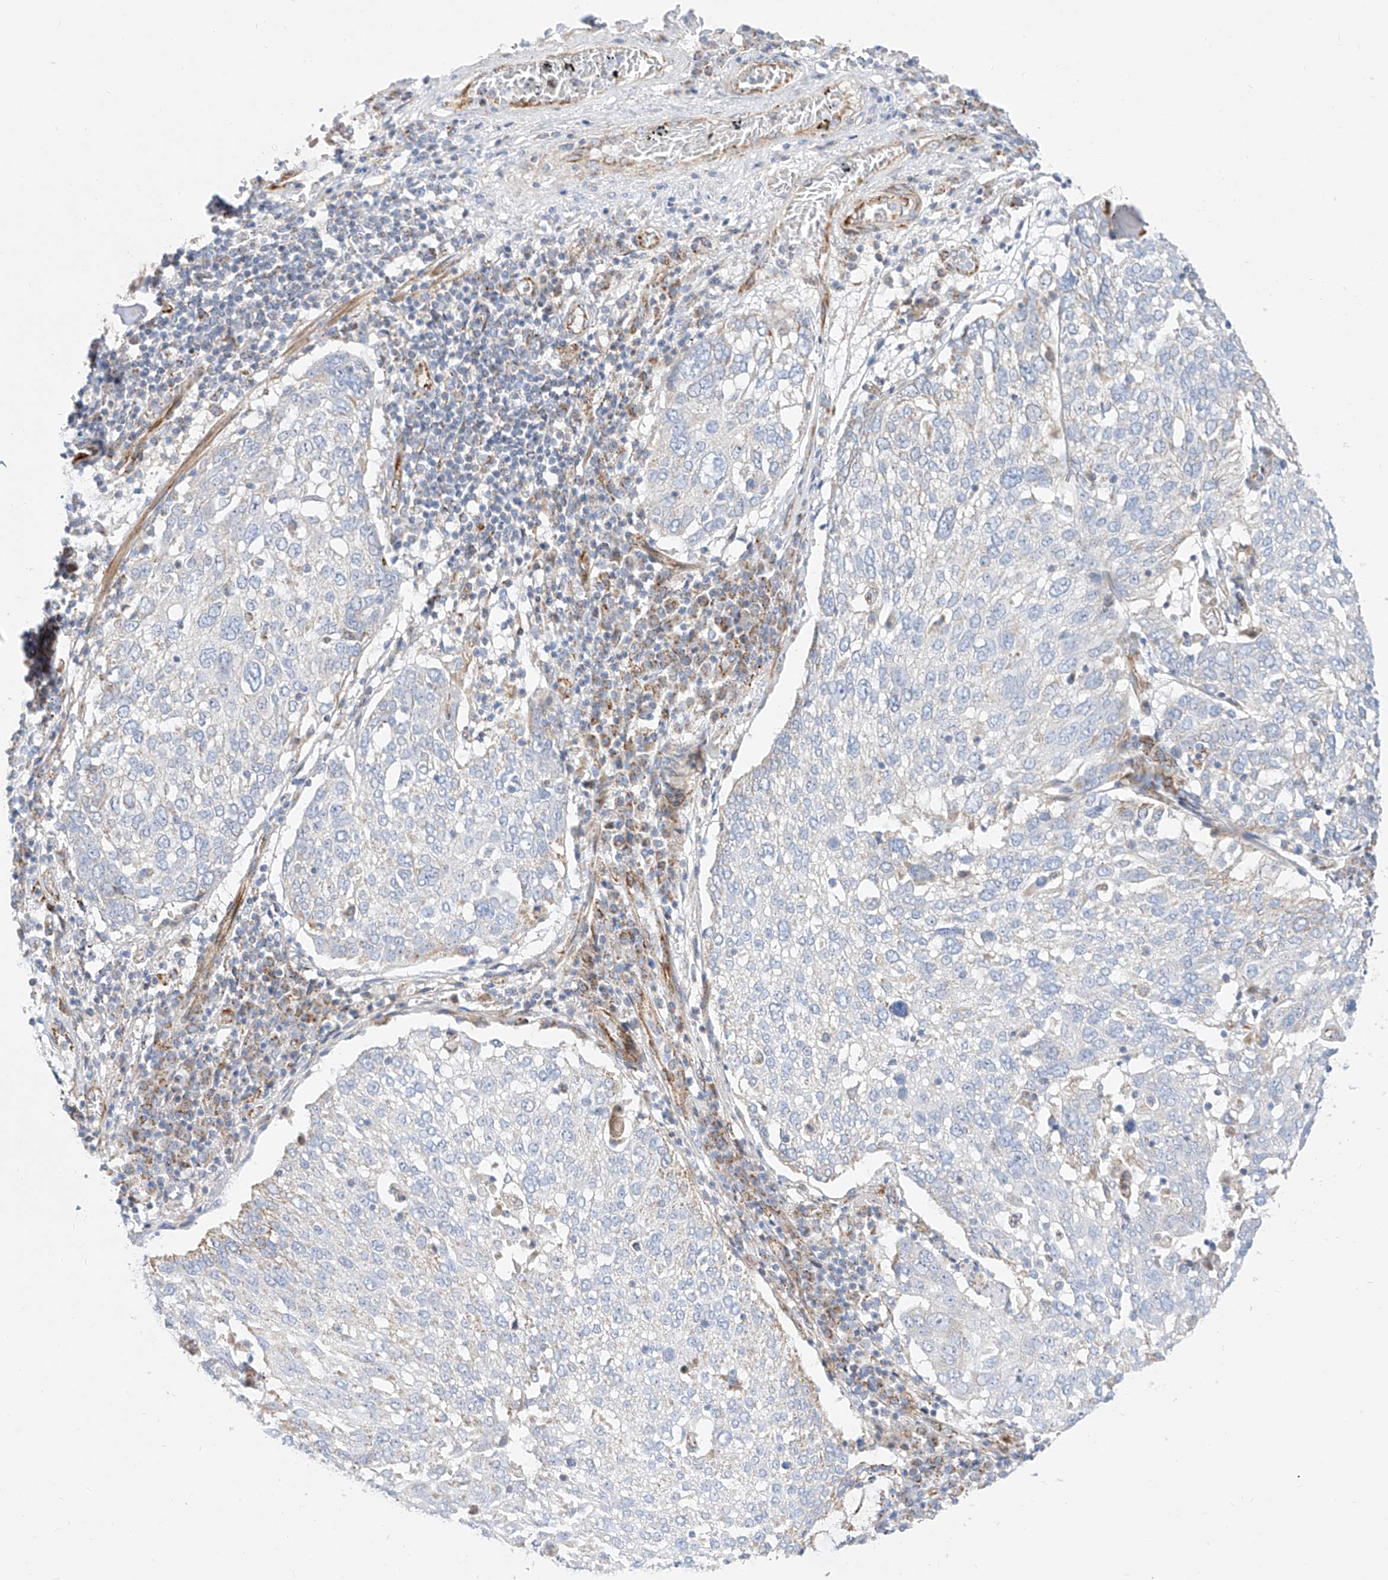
{"staining": {"intensity": "negative", "quantity": "none", "location": "none"}, "tissue": "lung cancer", "cell_type": "Tumor cells", "image_type": "cancer", "snomed": [{"axis": "morphology", "description": "Squamous cell carcinoma, NOS"}, {"axis": "topography", "description": "Lung"}], "caption": "IHC micrograph of human lung squamous cell carcinoma stained for a protein (brown), which exhibits no positivity in tumor cells.", "gene": "CST9", "patient": {"sex": "male", "age": 65}}